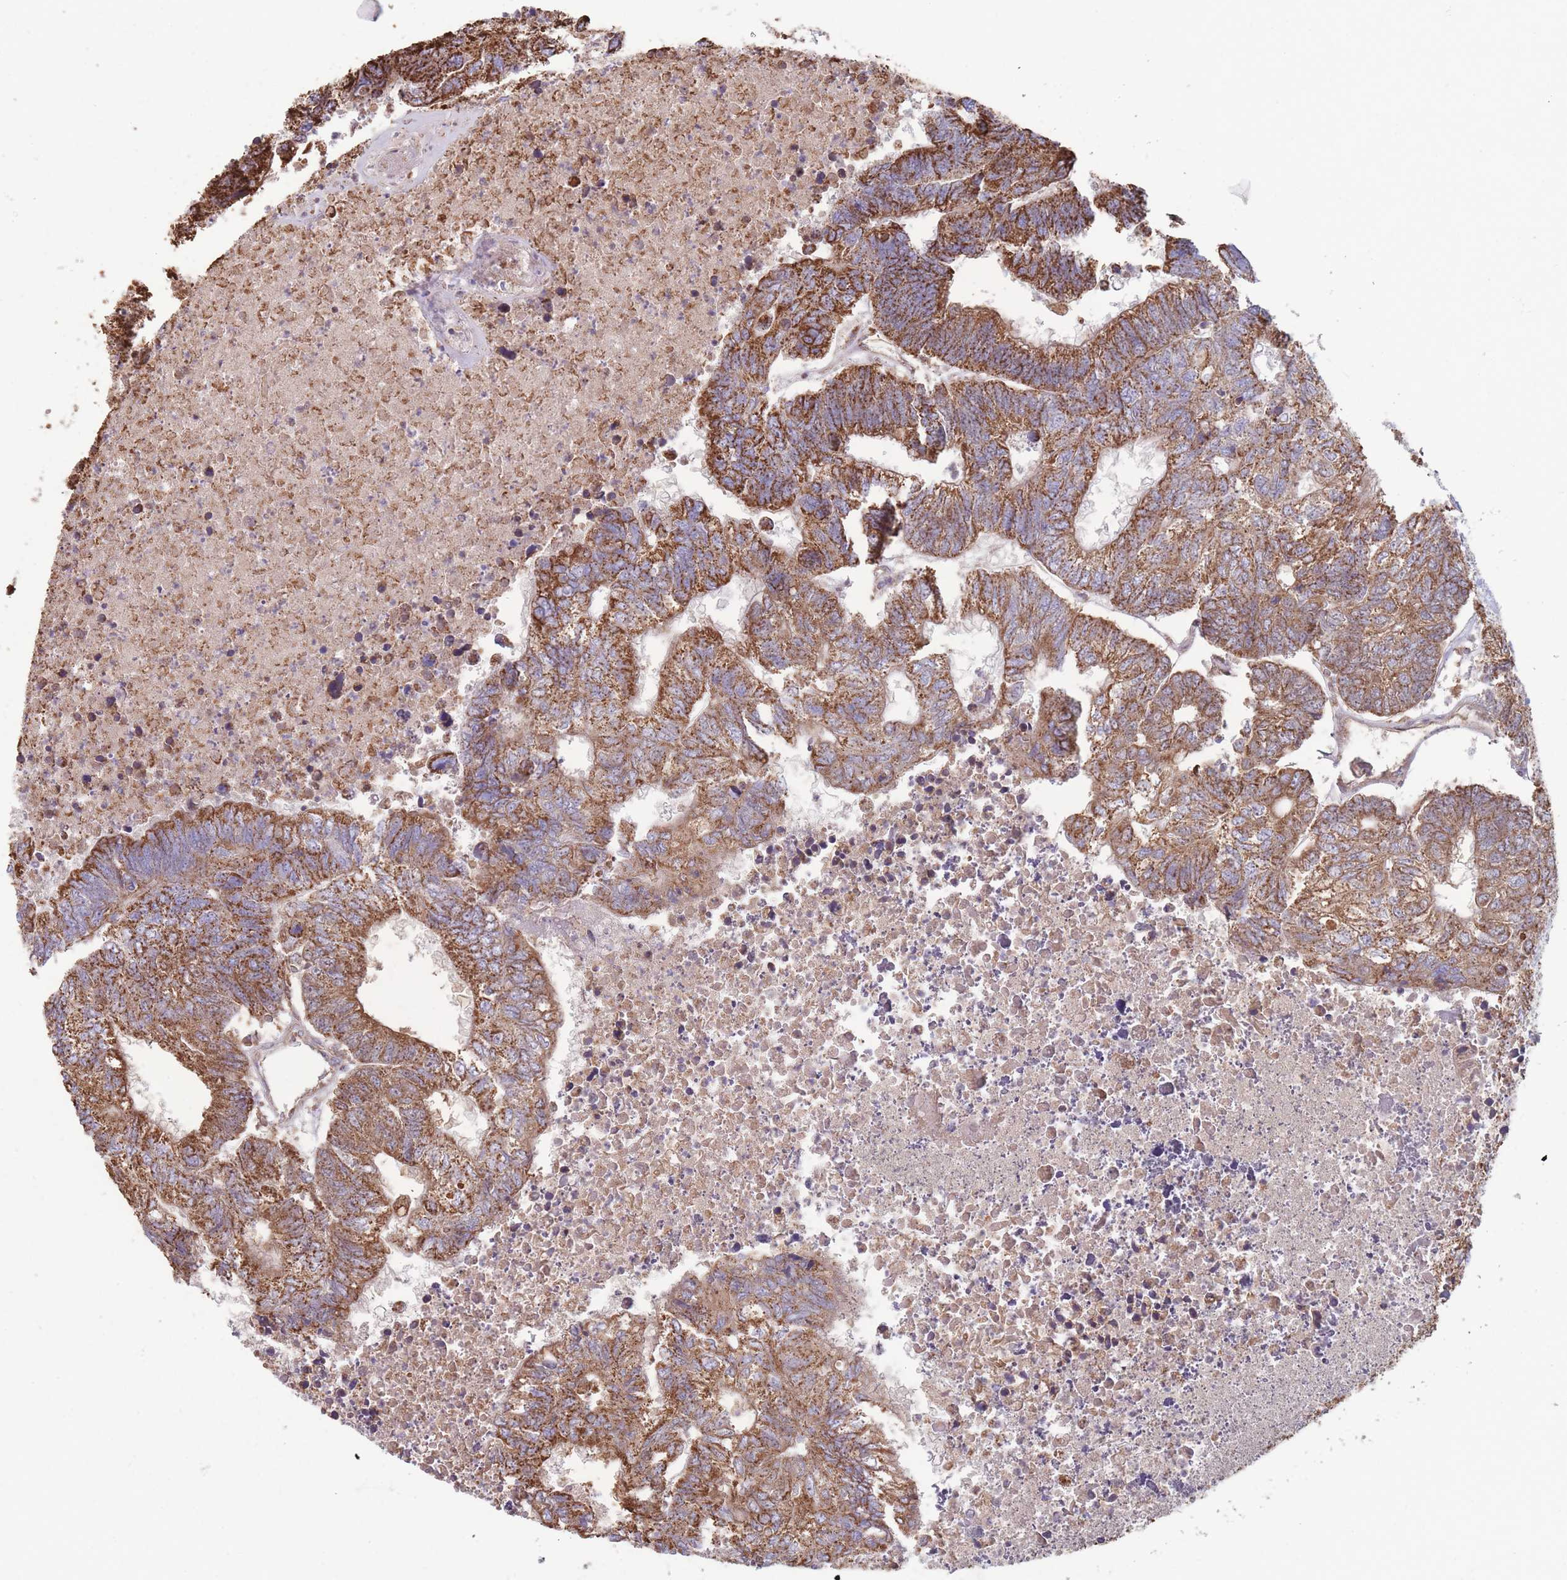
{"staining": {"intensity": "strong", "quantity": ">75%", "location": "cytoplasmic/membranous"}, "tissue": "colorectal cancer", "cell_type": "Tumor cells", "image_type": "cancer", "snomed": [{"axis": "morphology", "description": "Adenocarcinoma, NOS"}, {"axis": "topography", "description": "Colon"}], "caption": "A high amount of strong cytoplasmic/membranous expression is present in about >75% of tumor cells in colorectal cancer tissue. (Stains: DAB (3,3'-diaminobenzidine) in brown, nuclei in blue, Microscopy: brightfield microscopy at high magnification).", "gene": "KIF16B", "patient": {"sex": "female", "age": 48}}